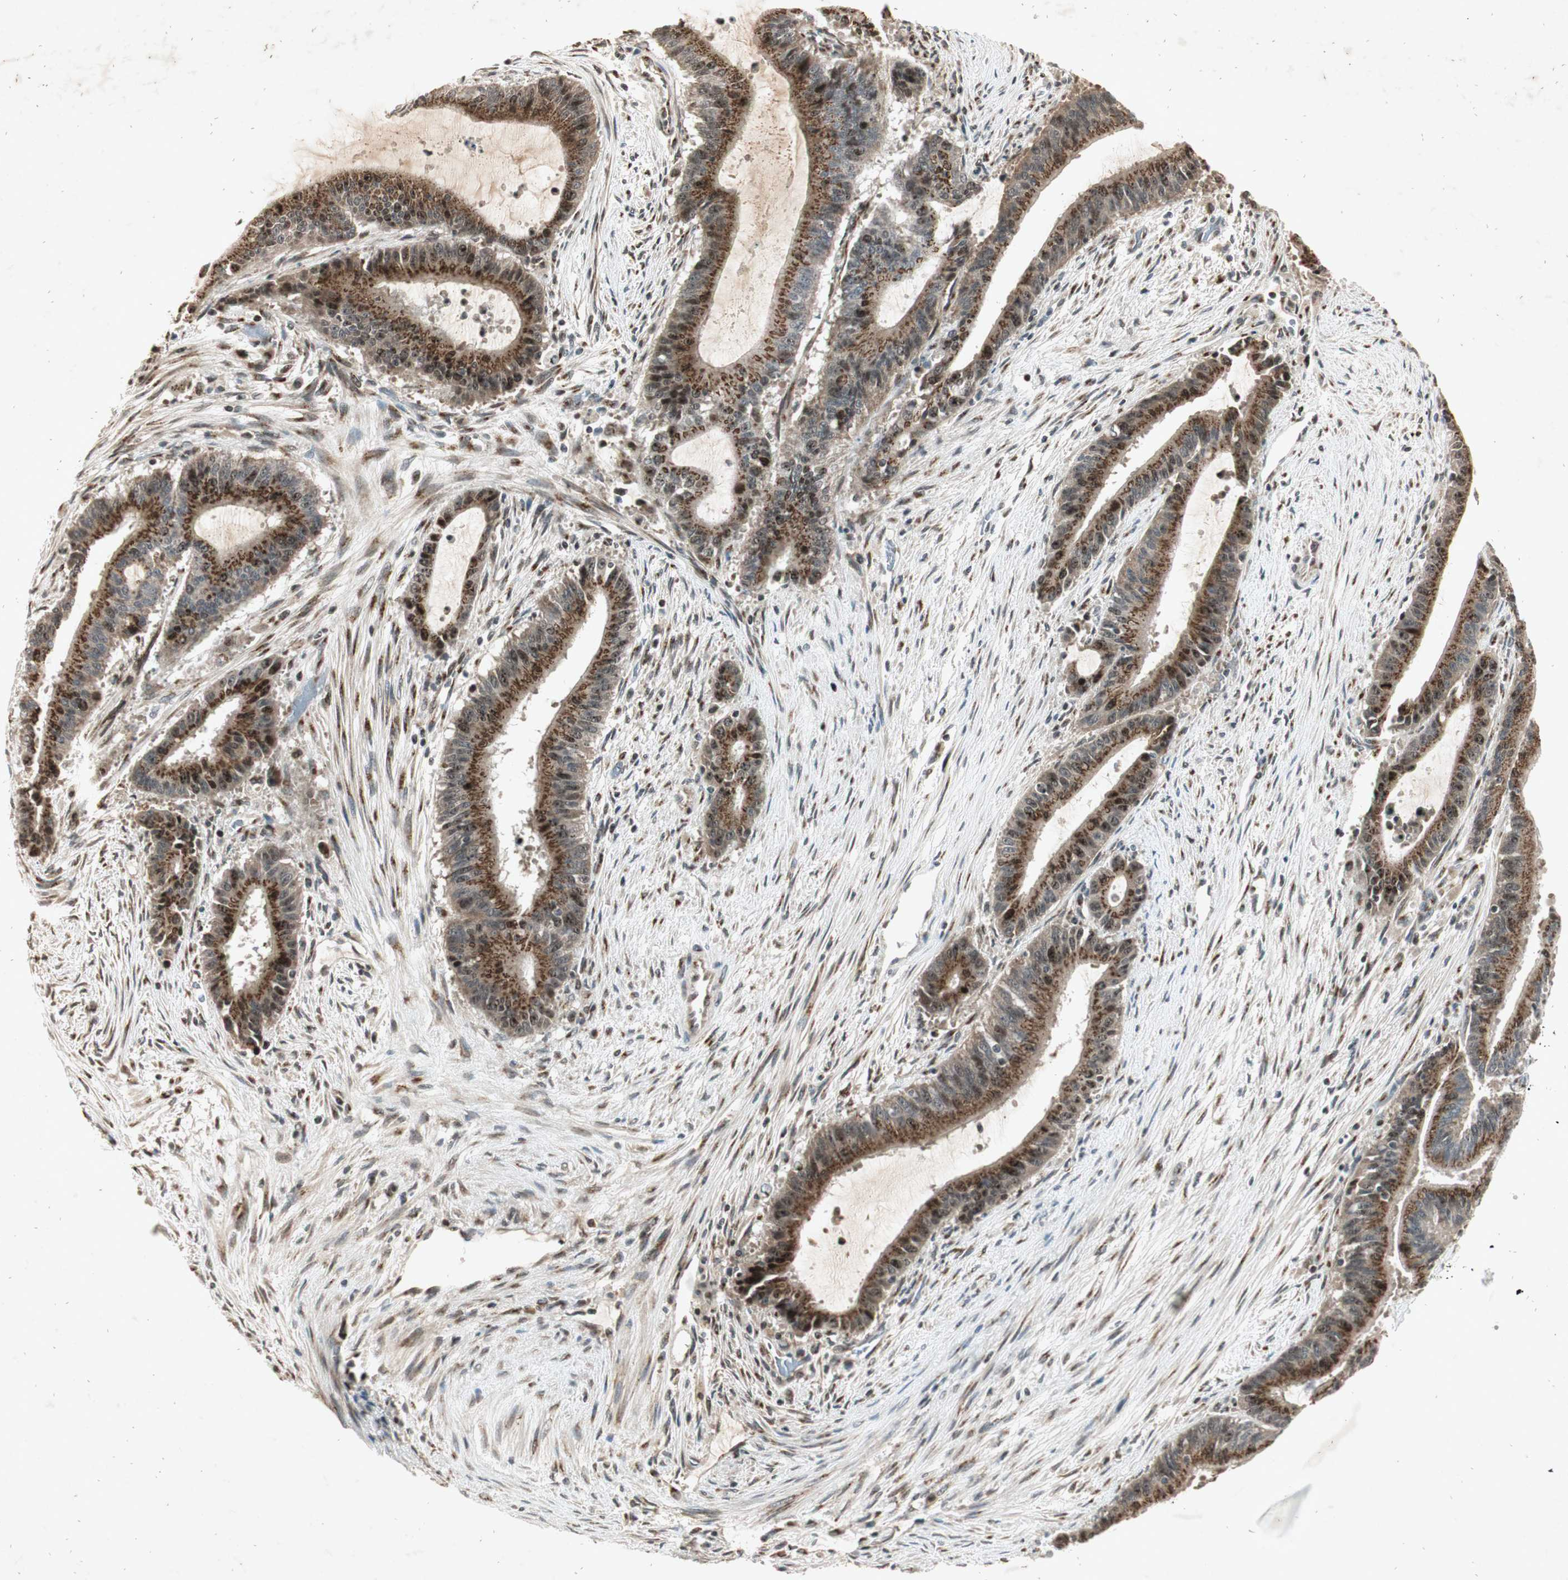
{"staining": {"intensity": "moderate", "quantity": ">75%", "location": "cytoplasmic/membranous"}, "tissue": "liver cancer", "cell_type": "Tumor cells", "image_type": "cancer", "snomed": [{"axis": "morphology", "description": "Cholangiocarcinoma"}, {"axis": "topography", "description": "Liver"}], "caption": "This is a micrograph of immunohistochemistry (IHC) staining of liver cholangiocarcinoma, which shows moderate staining in the cytoplasmic/membranous of tumor cells.", "gene": "NEO1", "patient": {"sex": "female", "age": 73}}